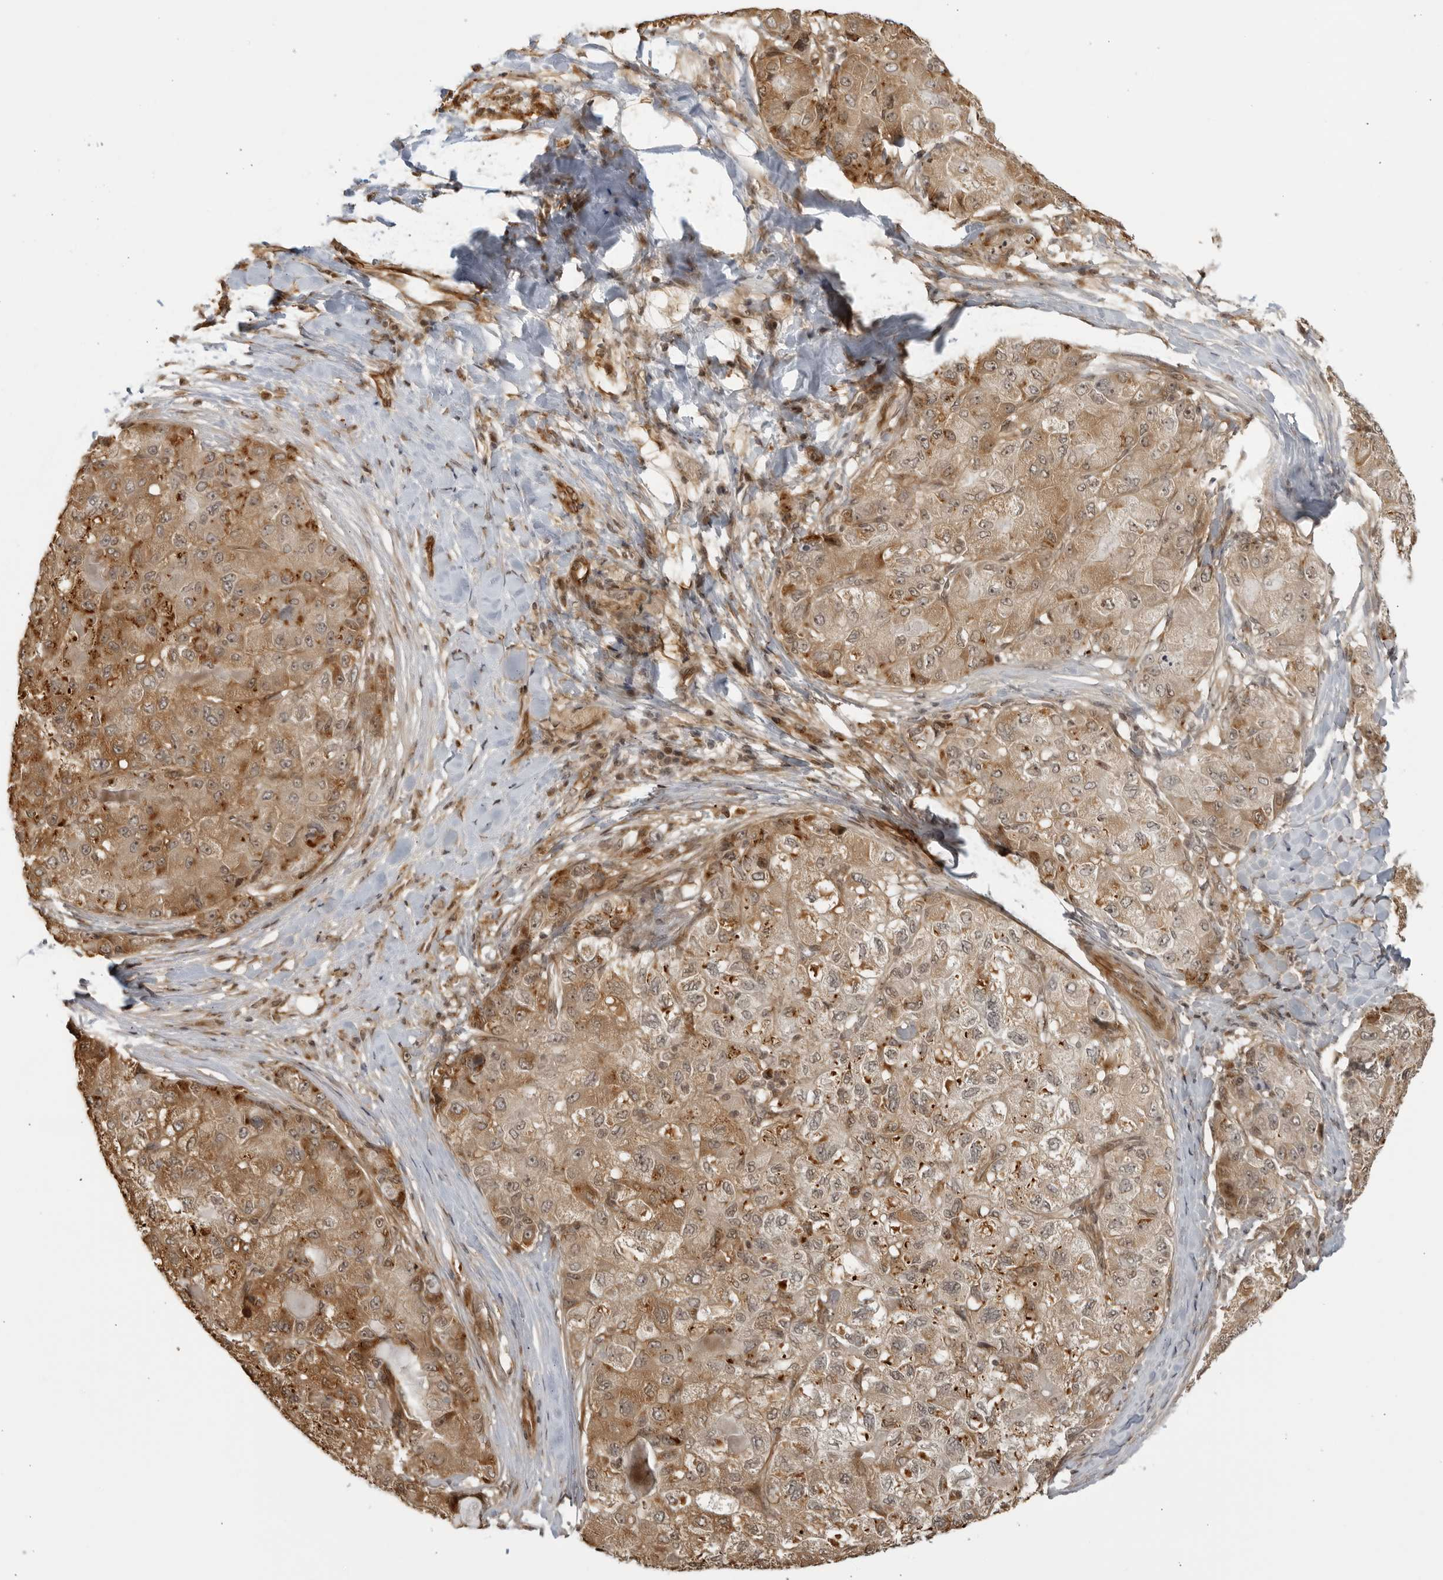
{"staining": {"intensity": "moderate", "quantity": ">75%", "location": "cytoplasmic/membranous"}, "tissue": "liver cancer", "cell_type": "Tumor cells", "image_type": "cancer", "snomed": [{"axis": "morphology", "description": "Carcinoma, Hepatocellular, NOS"}, {"axis": "topography", "description": "Liver"}], "caption": "Approximately >75% of tumor cells in liver cancer exhibit moderate cytoplasmic/membranous protein expression as visualized by brown immunohistochemical staining.", "gene": "TCF21", "patient": {"sex": "male", "age": 80}}